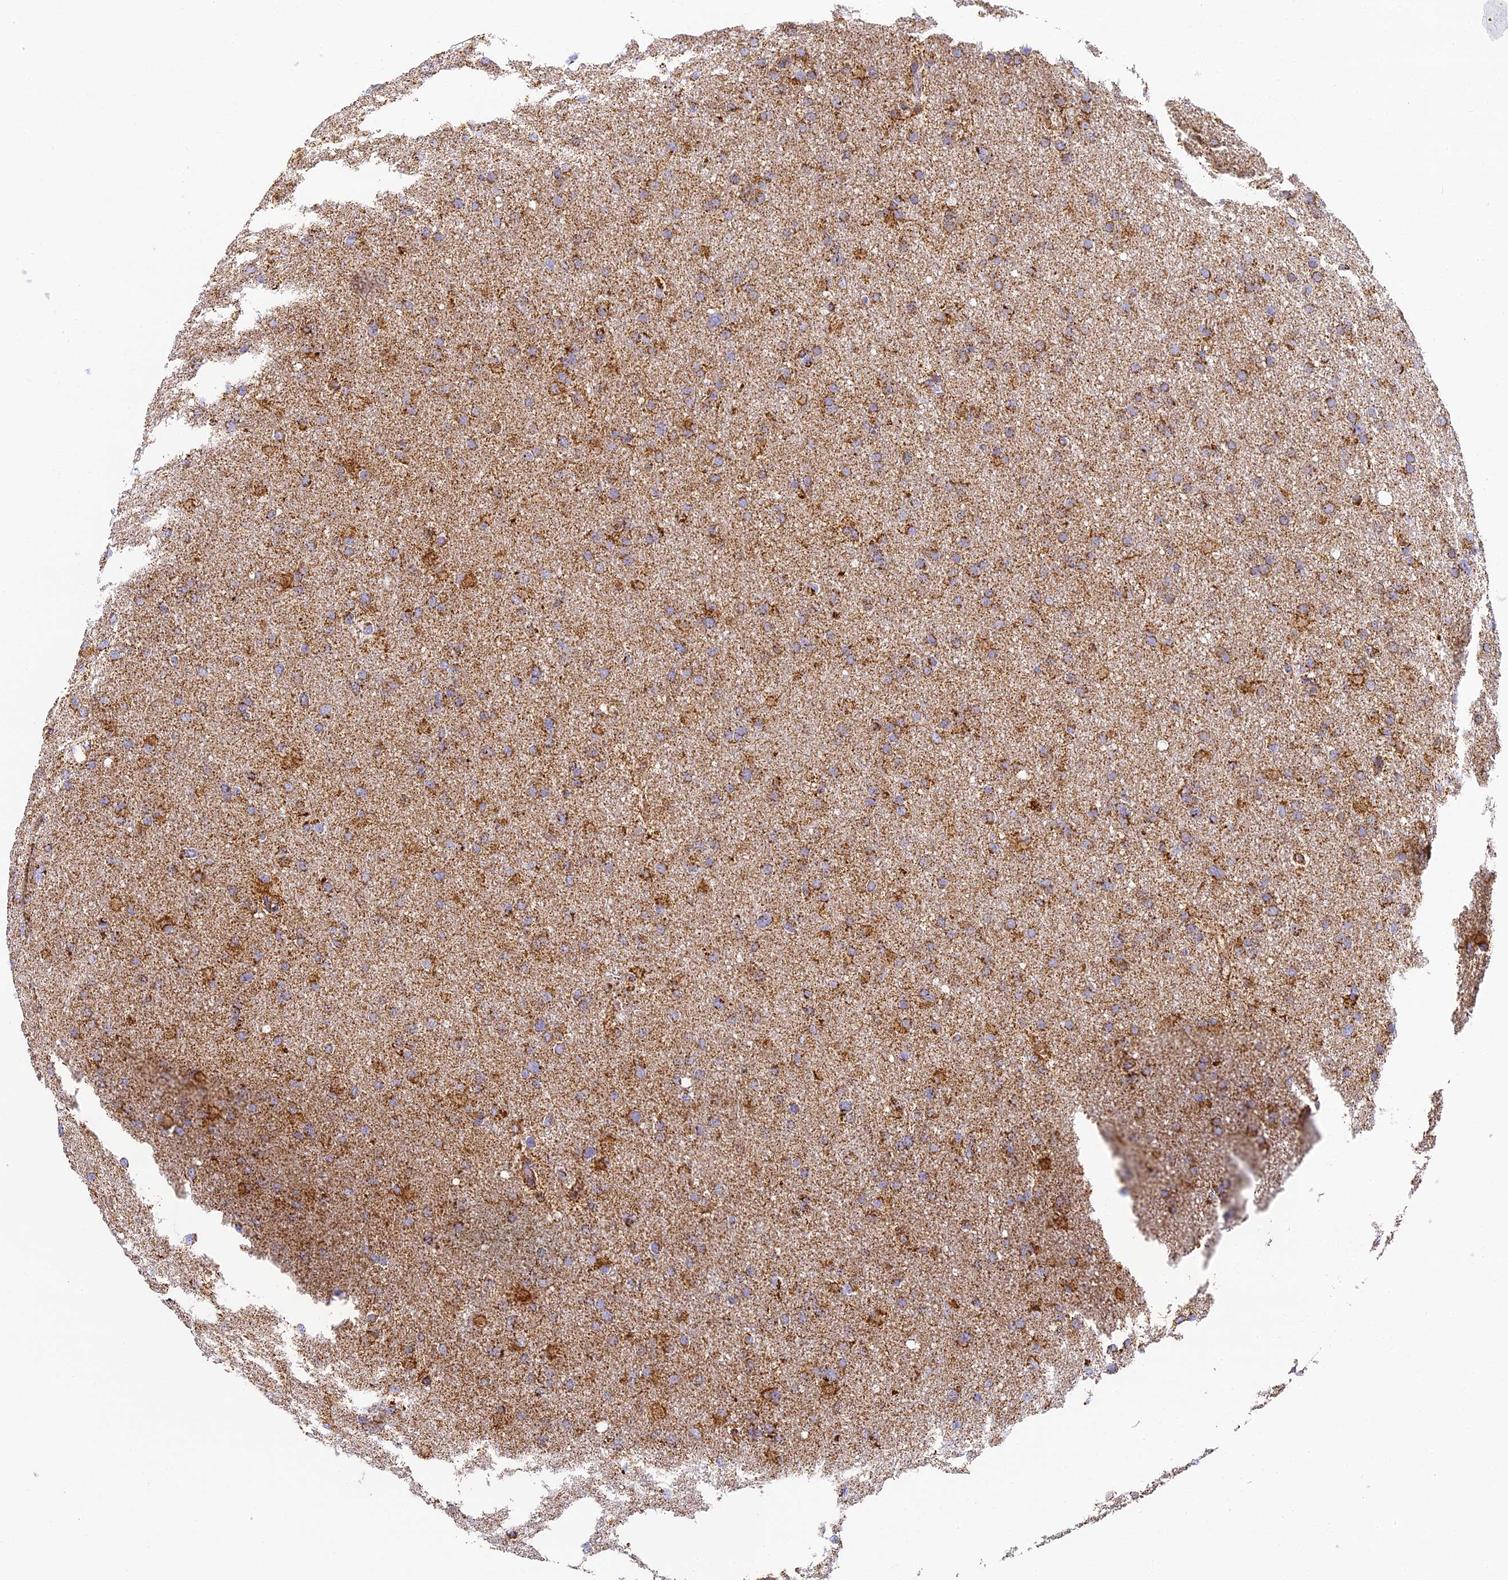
{"staining": {"intensity": "moderate", "quantity": ">75%", "location": "cytoplasmic/membranous"}, "tissue": "glioma", "cell_type": "Tumor cells", "image_type": "cancer", "snomed": [{"axis": "morphology", "description": "Glioma, malignant, High grade"}, {"axis": "topography", "description": "Cerebral cortex"}], "caption": "Tumor cells demonstrate medium levels of moderate cytoplasmic/membranous positivity in about >75% of cells in human glioma.", "gene": "STK17A", "patient": {"sex": "female", "age": 36}}